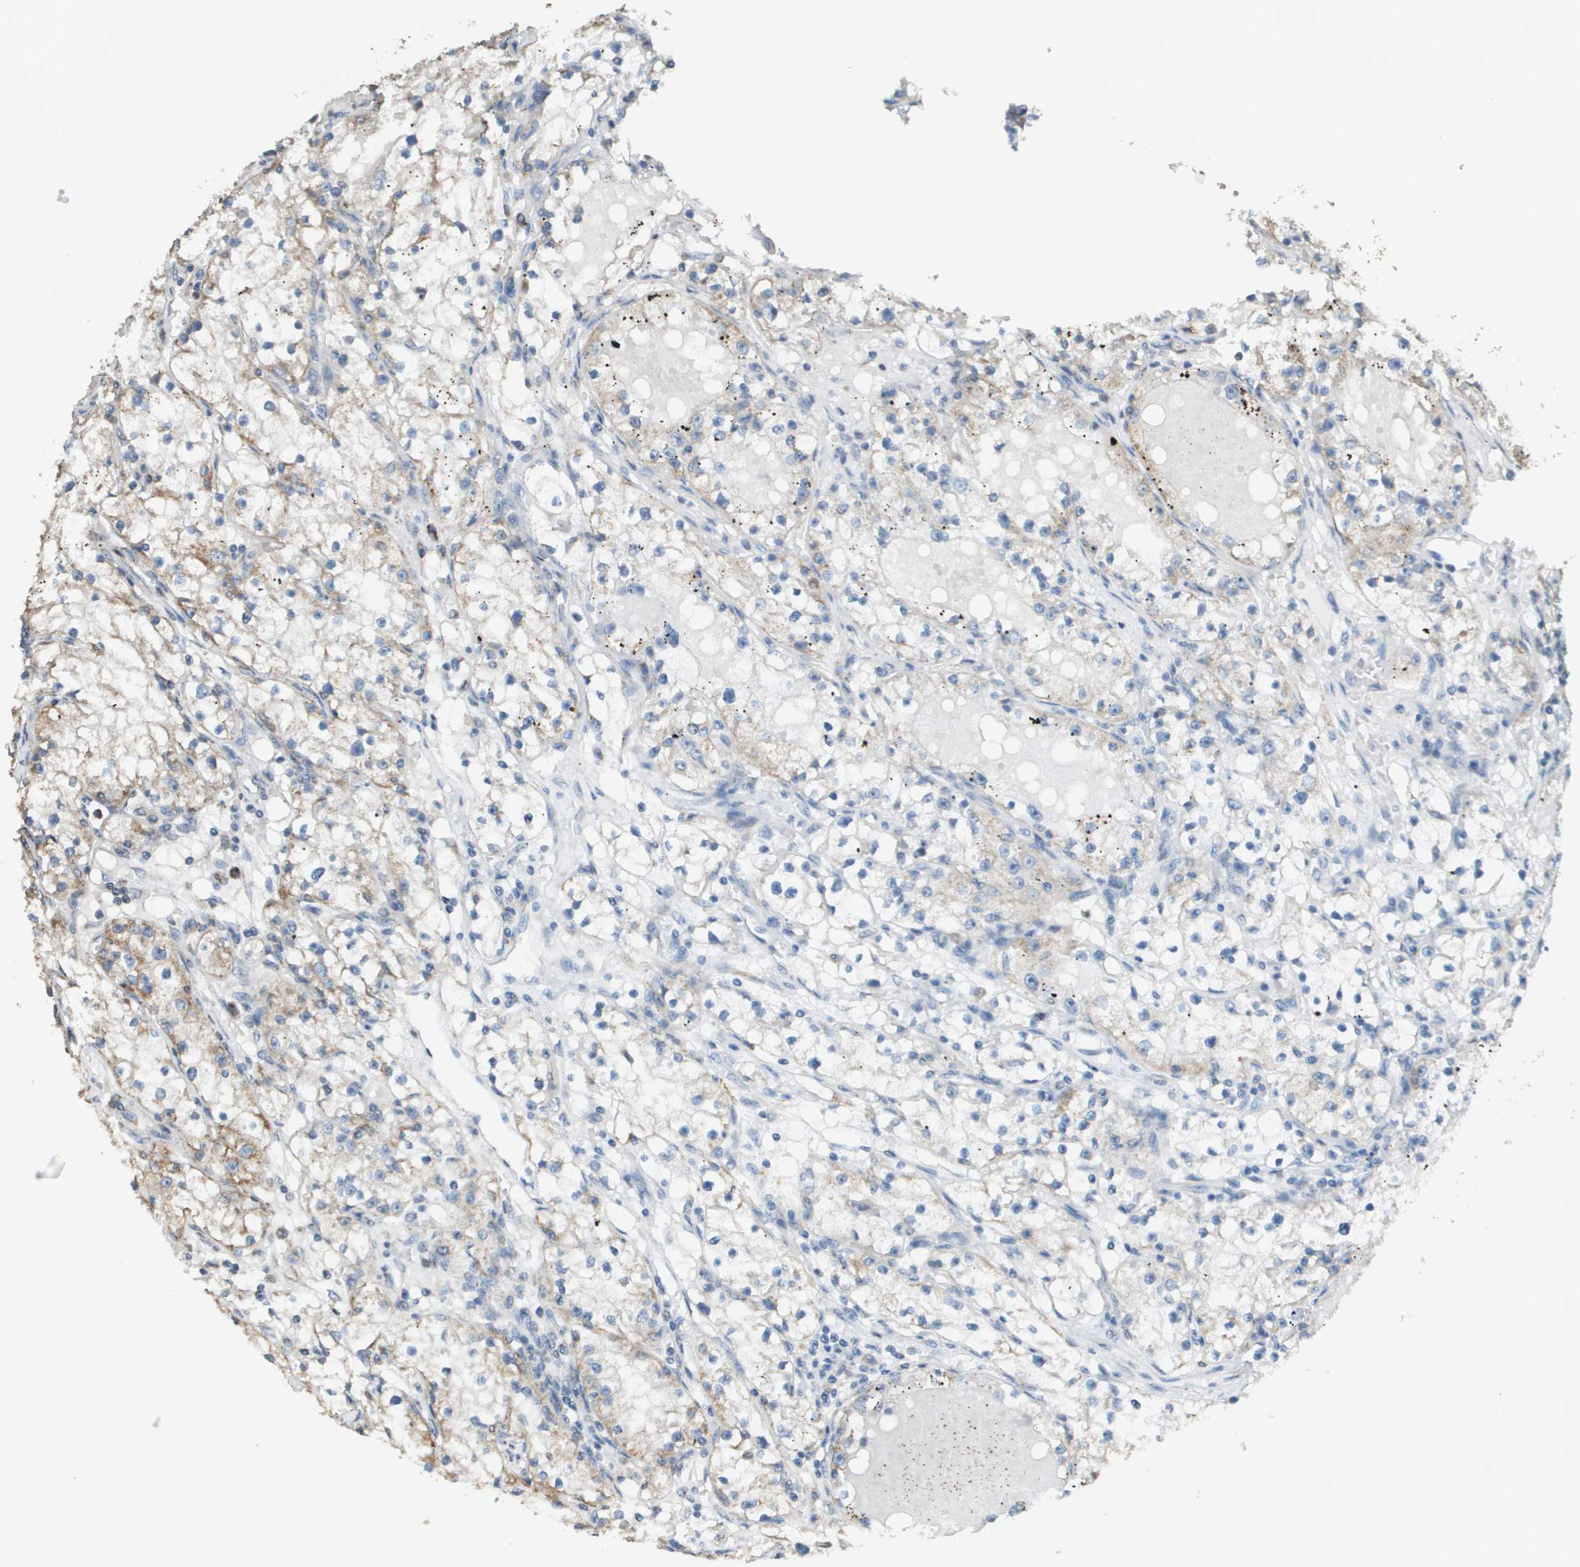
{"staining": {"intensity": "moderate", "quantity": "25%-75%", "location": "cytoplasmic/membranous"}, "tissue": "renal cancer", "cell_type": "Tumor cells", "image_type": "cancer", "snomed": [{"axis": "morphology", "description": "Adenocarcinoma, NOS"}, {"axis": "topography", "description": "Kidney"}], "caption": "Brown immunohistochemical staining in human renal cancer displays moderate cytoplasmic/membranous expression in approximately 25%-75% of tumor cells. (IHC, brightfield microscopy, high magnification).", "gene": "FH", "patient": {"sex": "male", "age": 56}}